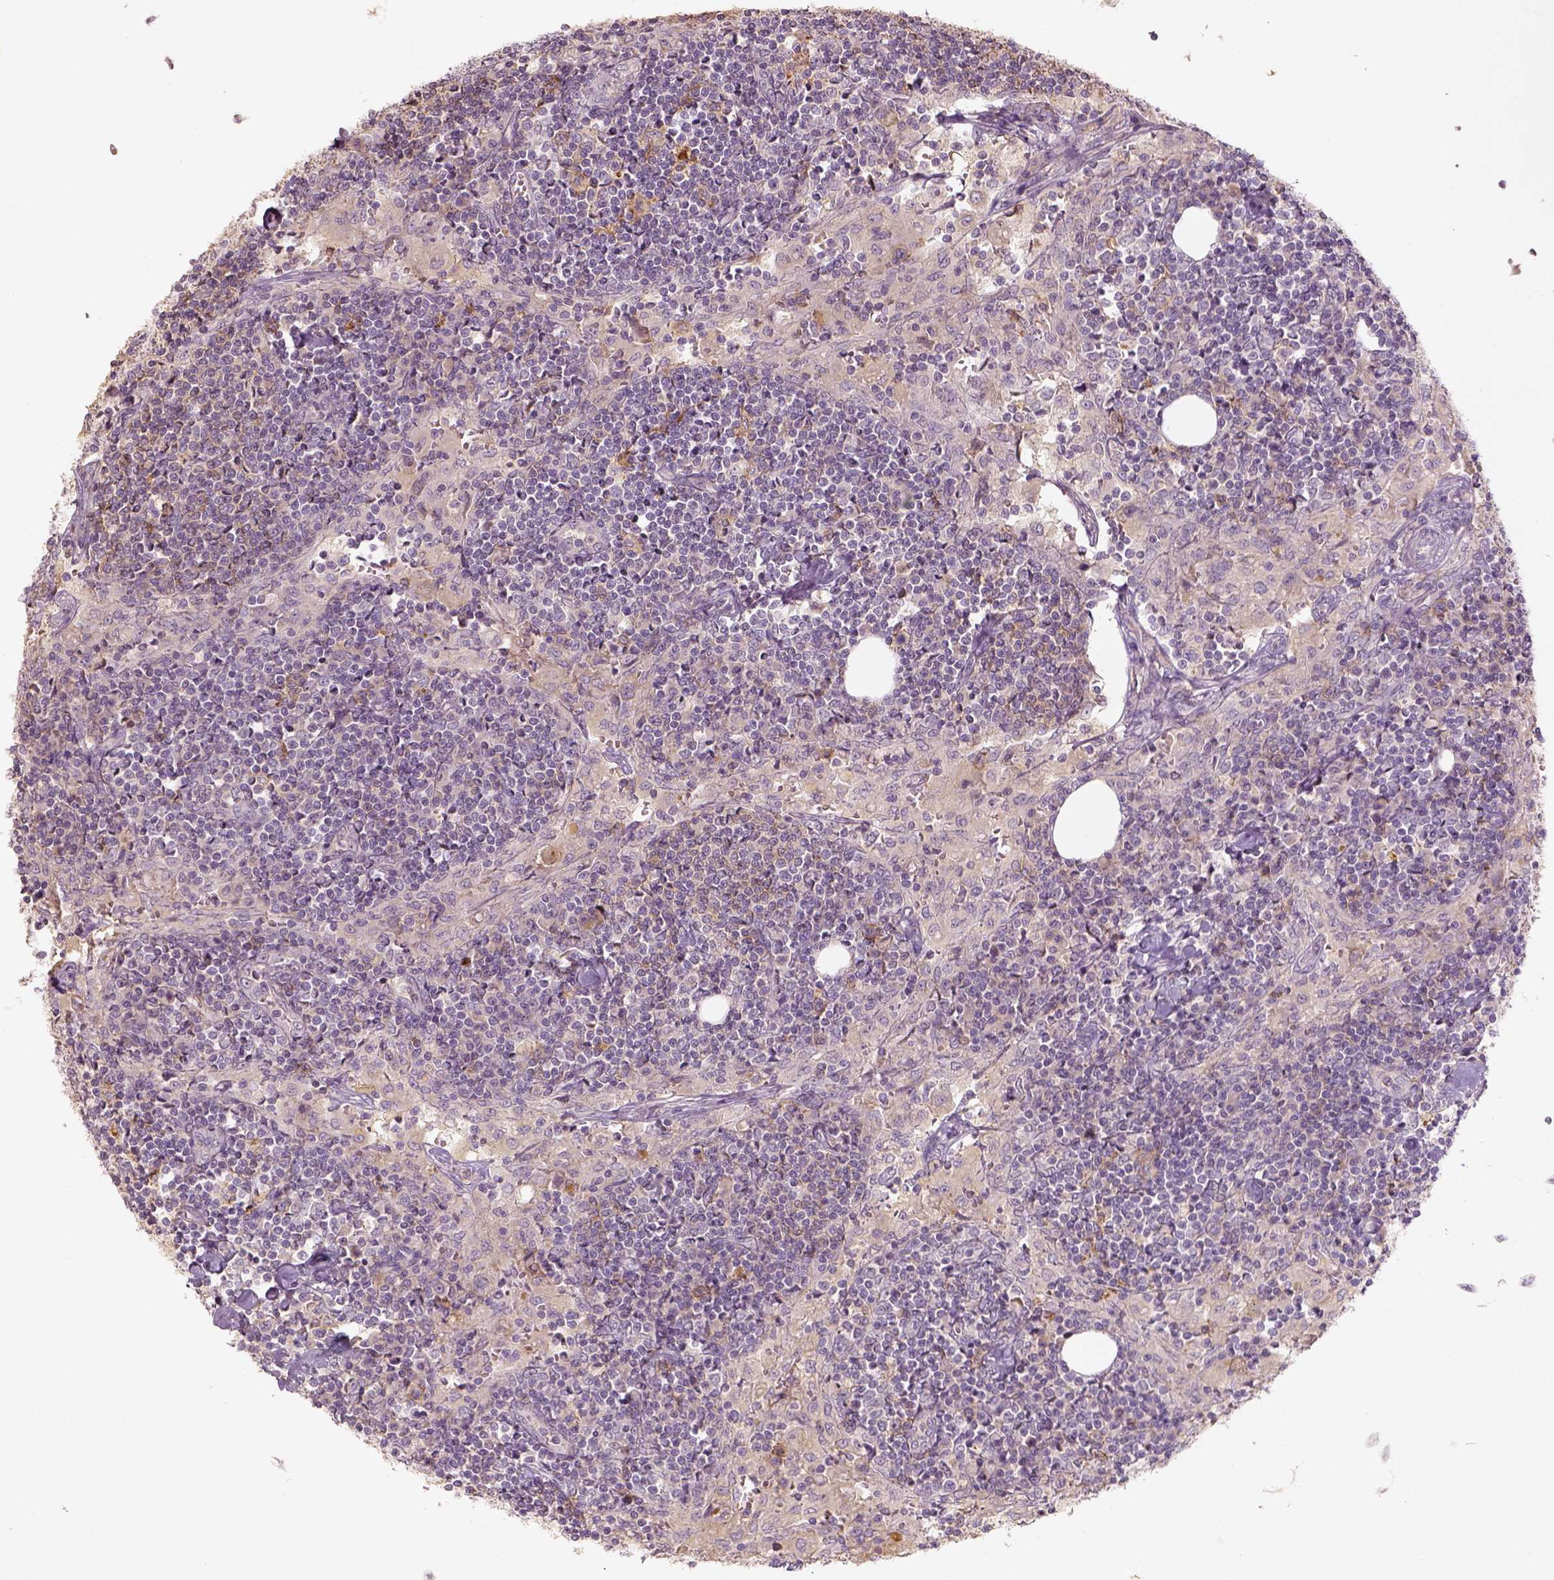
{"staining": {"intensity": "weak", "quantity": "<25%", "location": "cytoplasmic/membranous"}, "tissue": "lymph node", "cell_type": "Germinal center cells", "image_type": "normal", "snomed": [{"axis": "morphology", "description": "Normal tissue, NOS"}, {"axis": "topography", "description": "Lymph node"}], "caption": "Germinal center cells are negative for brown protein staining in unremarkable lymph node. The staining is performed using DAB brown chromogen with nuclei counter-stained in using hematoxylin.", "gene": "AQP9", "patient": {"sex": "male", "age": 55}}